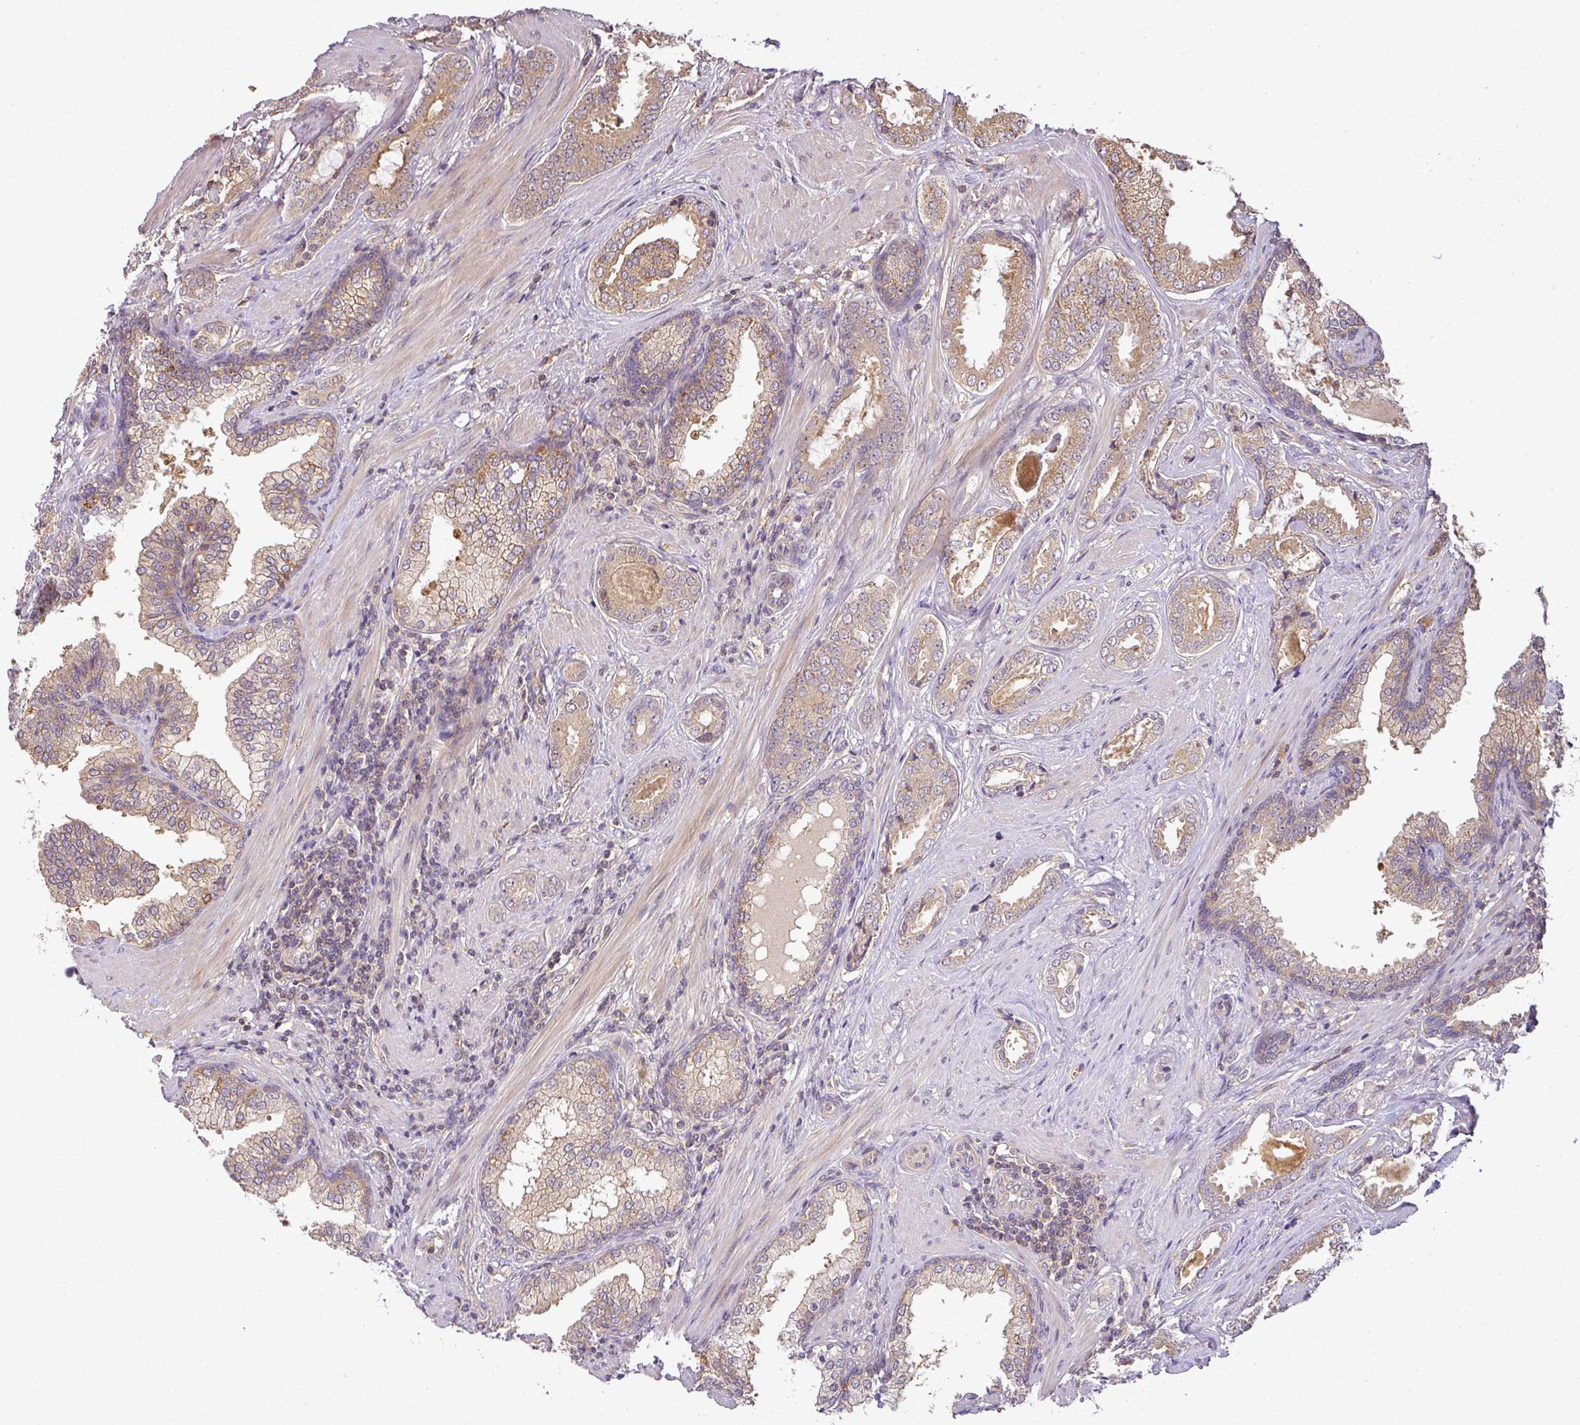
{"staining": {"intensity": "moderate", "quantity": "25%-75%", "location": "cytoplasmic/membranous"}, "tissue": "prostate cancer", "cell_type": "Tumor cells", "image_type": "cancer", "snomed": [{"axis": "morphology", "description": "Adenocarcinoma, High grade"}, {"axis": "topography", "description": "Prostate"}], "caption": "This histopathology image shows immunohistochemistry staining of prostate high-grade adenocarcinoma, with medium moderate cytoplasmic/membranous expression in about 25%-75% of tumor cells.", "gene": "TCL1B", "patient": {"sex": "male", "age": 60}}